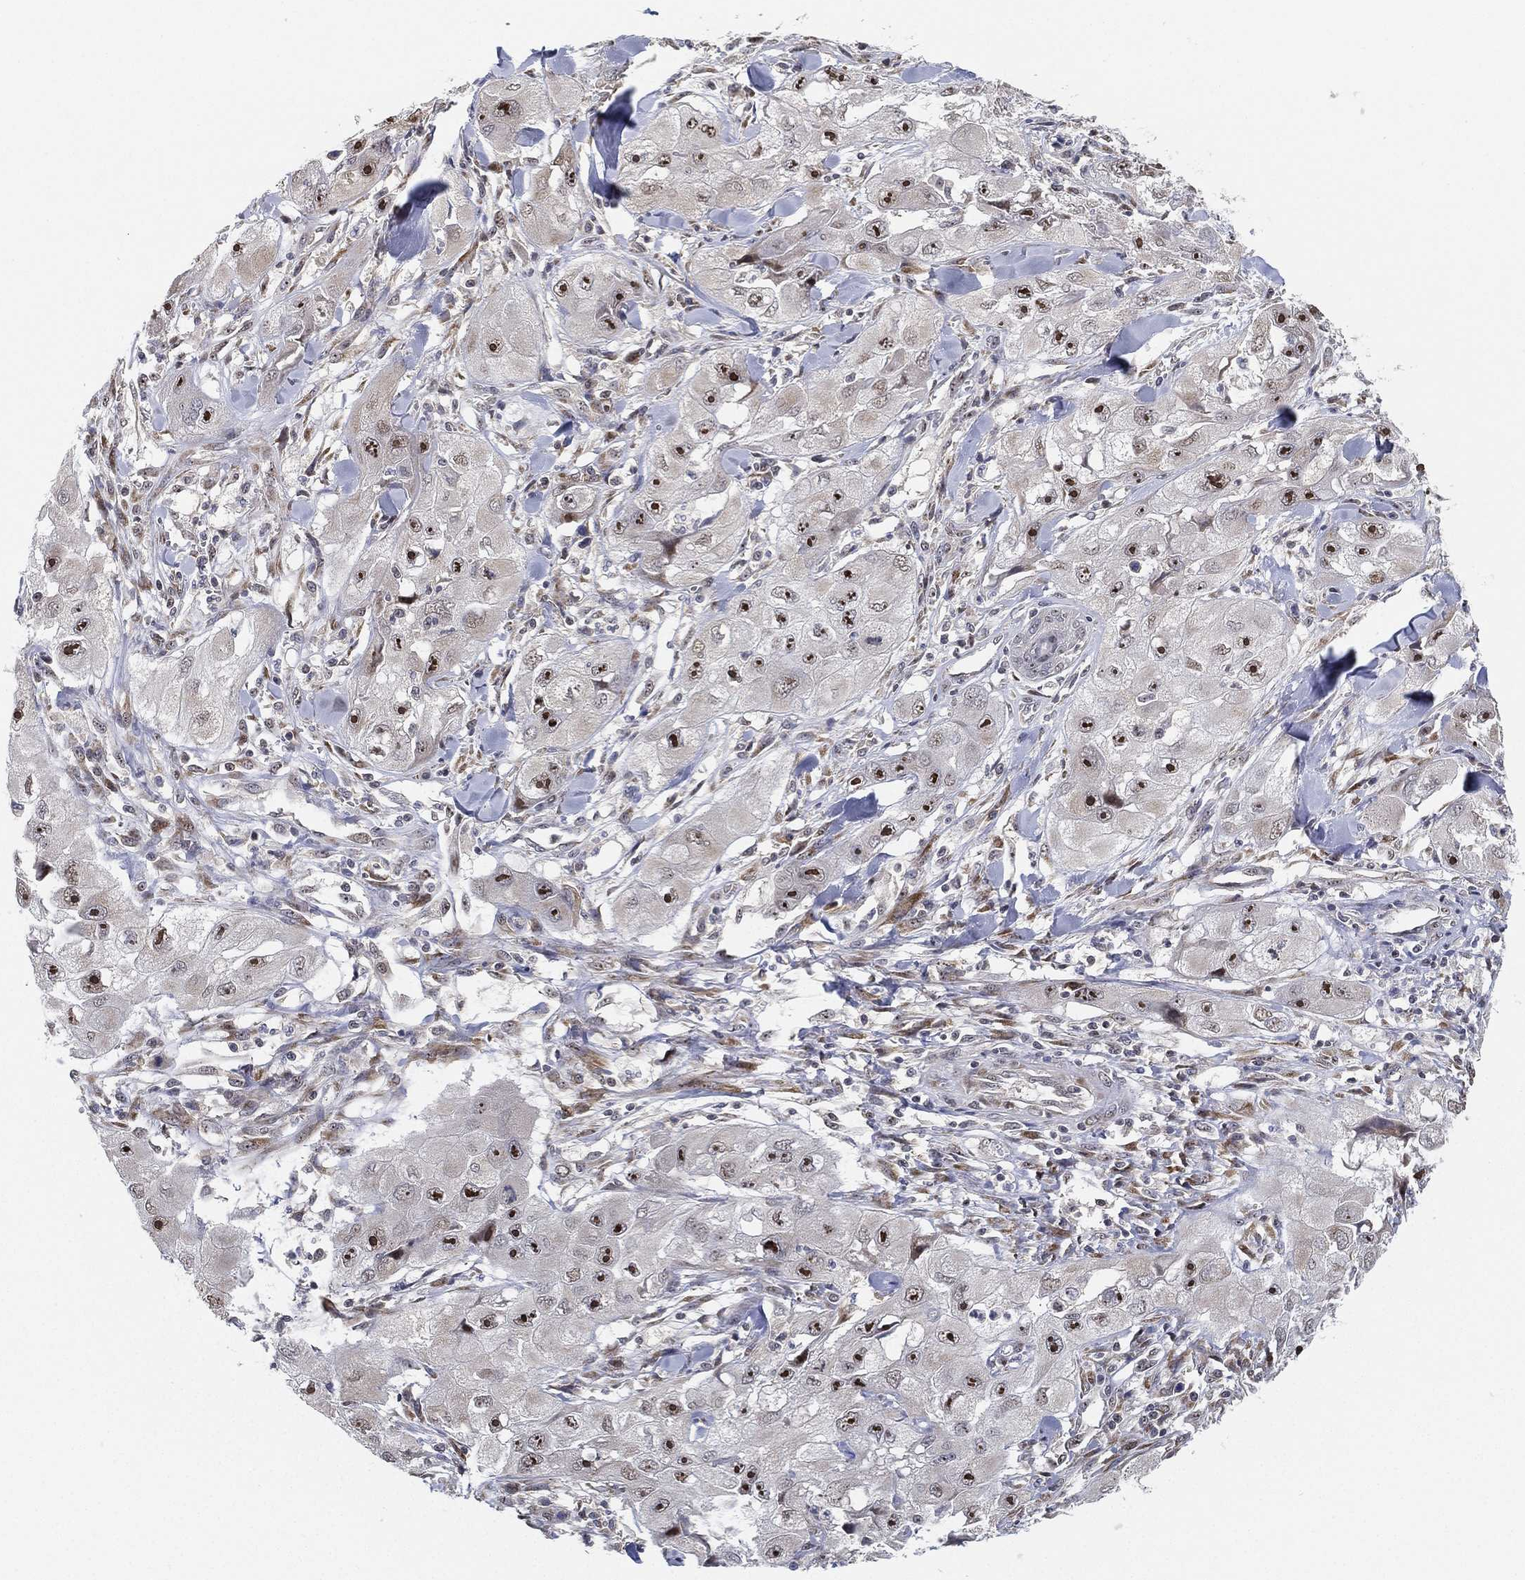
{"staining": {"intensity": "strong", "quantity": ">75%", "location": "nuclear"}, "tissue": "skin cancer", "cell_type": "Tumor cells", "image_type": "cancer", "snomed": [{"axis": "morphology", "description": "Squamous cell carcinoma, NOS"}, {"axis": "topography", "description": "Skin"}, {"axis": "topography", "description": "Subcutis"}], "caption": "Strong nuclear protein positivity is appreciated in approximately >75% of tumor cells in skin cancer.", "gene": "PPP1R16B", "patient": {"sex": "male", "age": 73}}